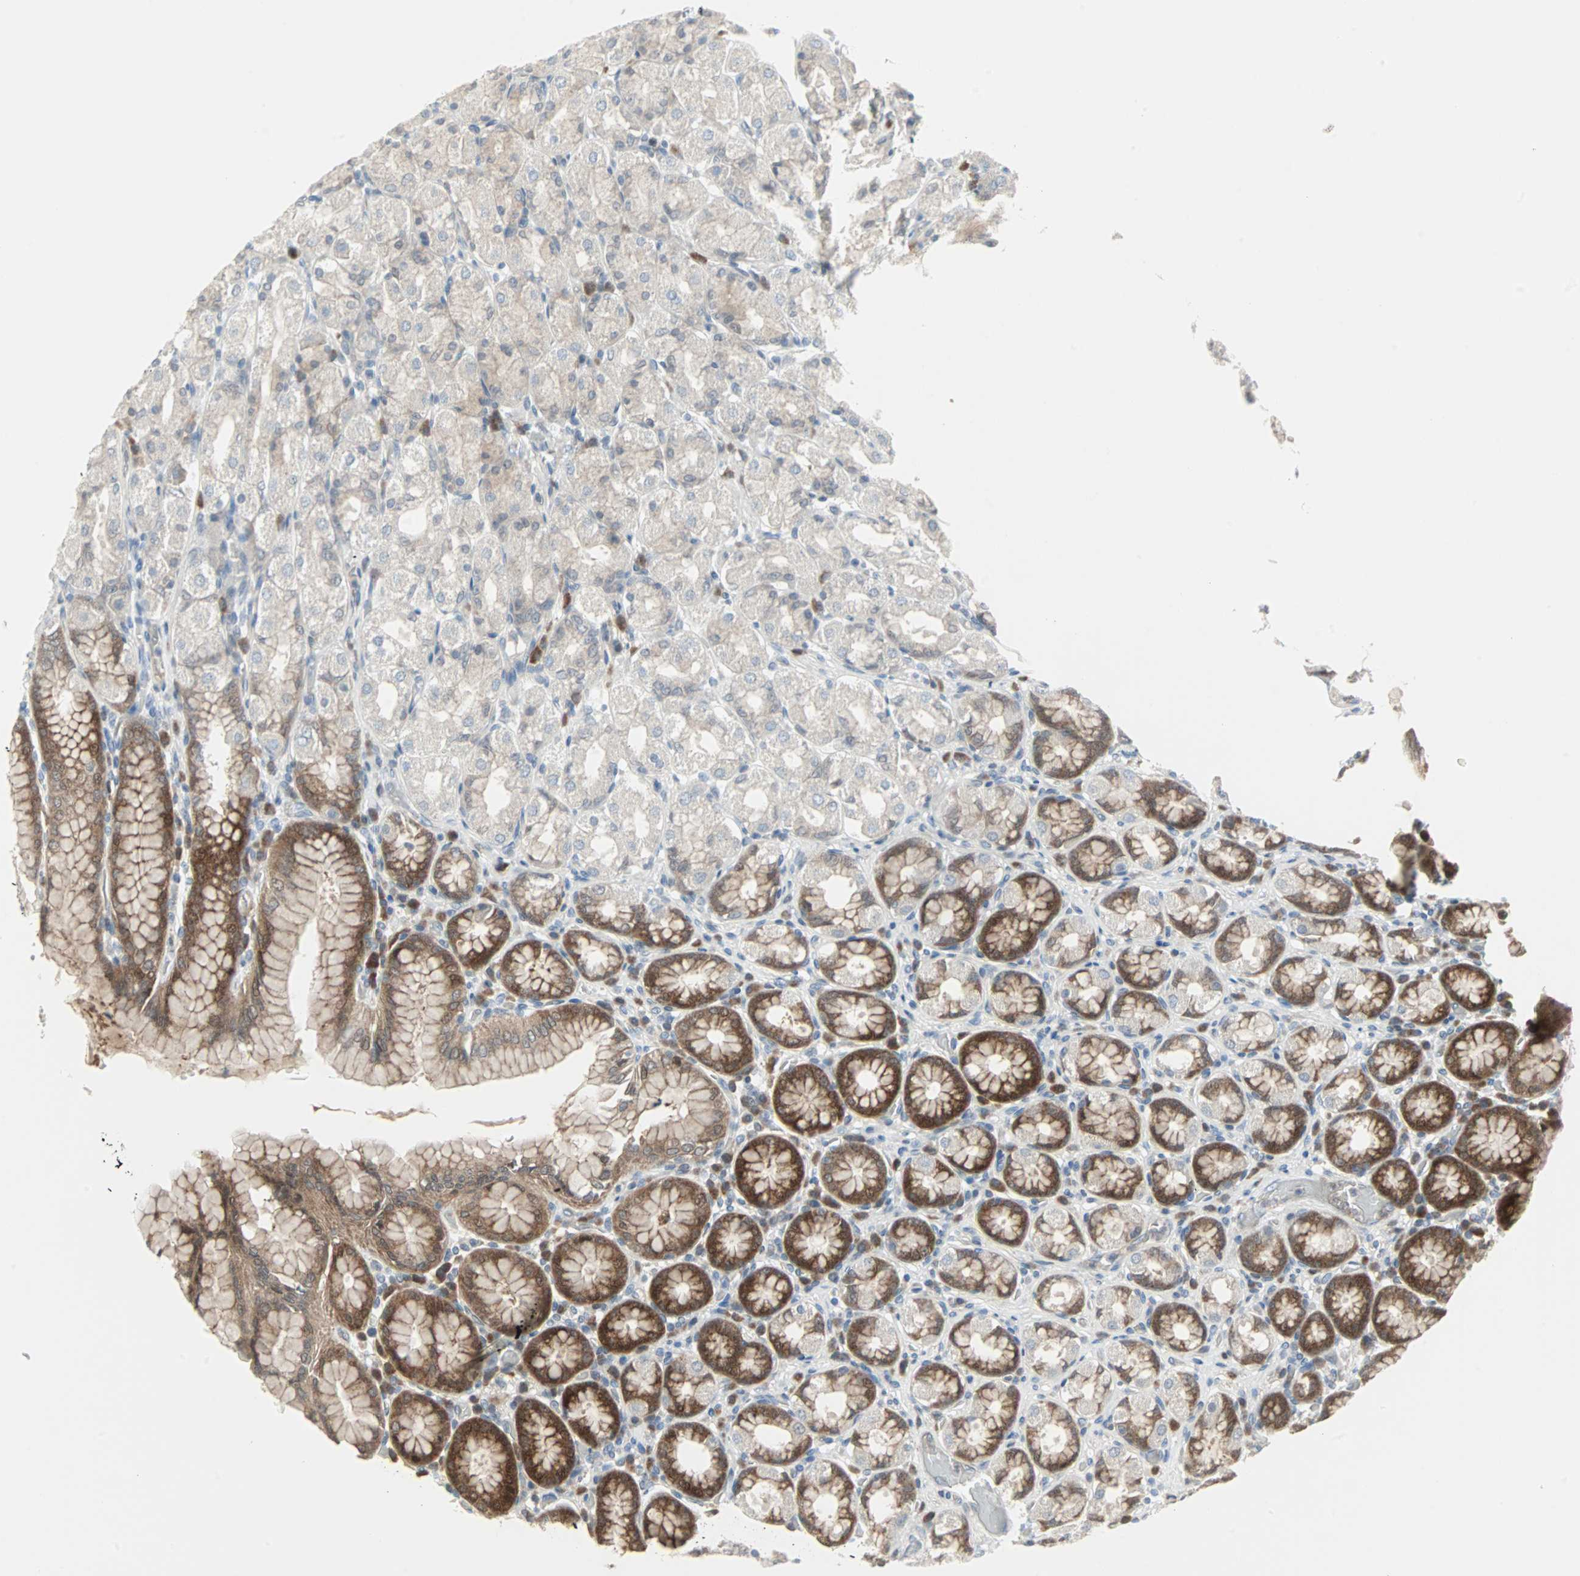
{"staining": {"intensity": "moderate", "quantity": "25%-75%", "location": "cytoplasmic/membranous"}, "tissue": "stomach", "cell_type": "Glandular cells", "image_type": "normal", "snomed": [{"axis": "morphology", "description": "Normal tissue, NOS"}, {"axis": "topography", "description": "Stomach, upper"}], "caption": "Brown immunohistochemical staining in normal stomach shows moderate cytoplasmic/membranous positivity in approximately 25%-75% of glandular cells. (Stains: DAB in brown, nuclei in blue, Microscopy: brightfield microscopy at high magnification).", "gene": "CASP3", "patient": {"sex": "male", "age": 68}}